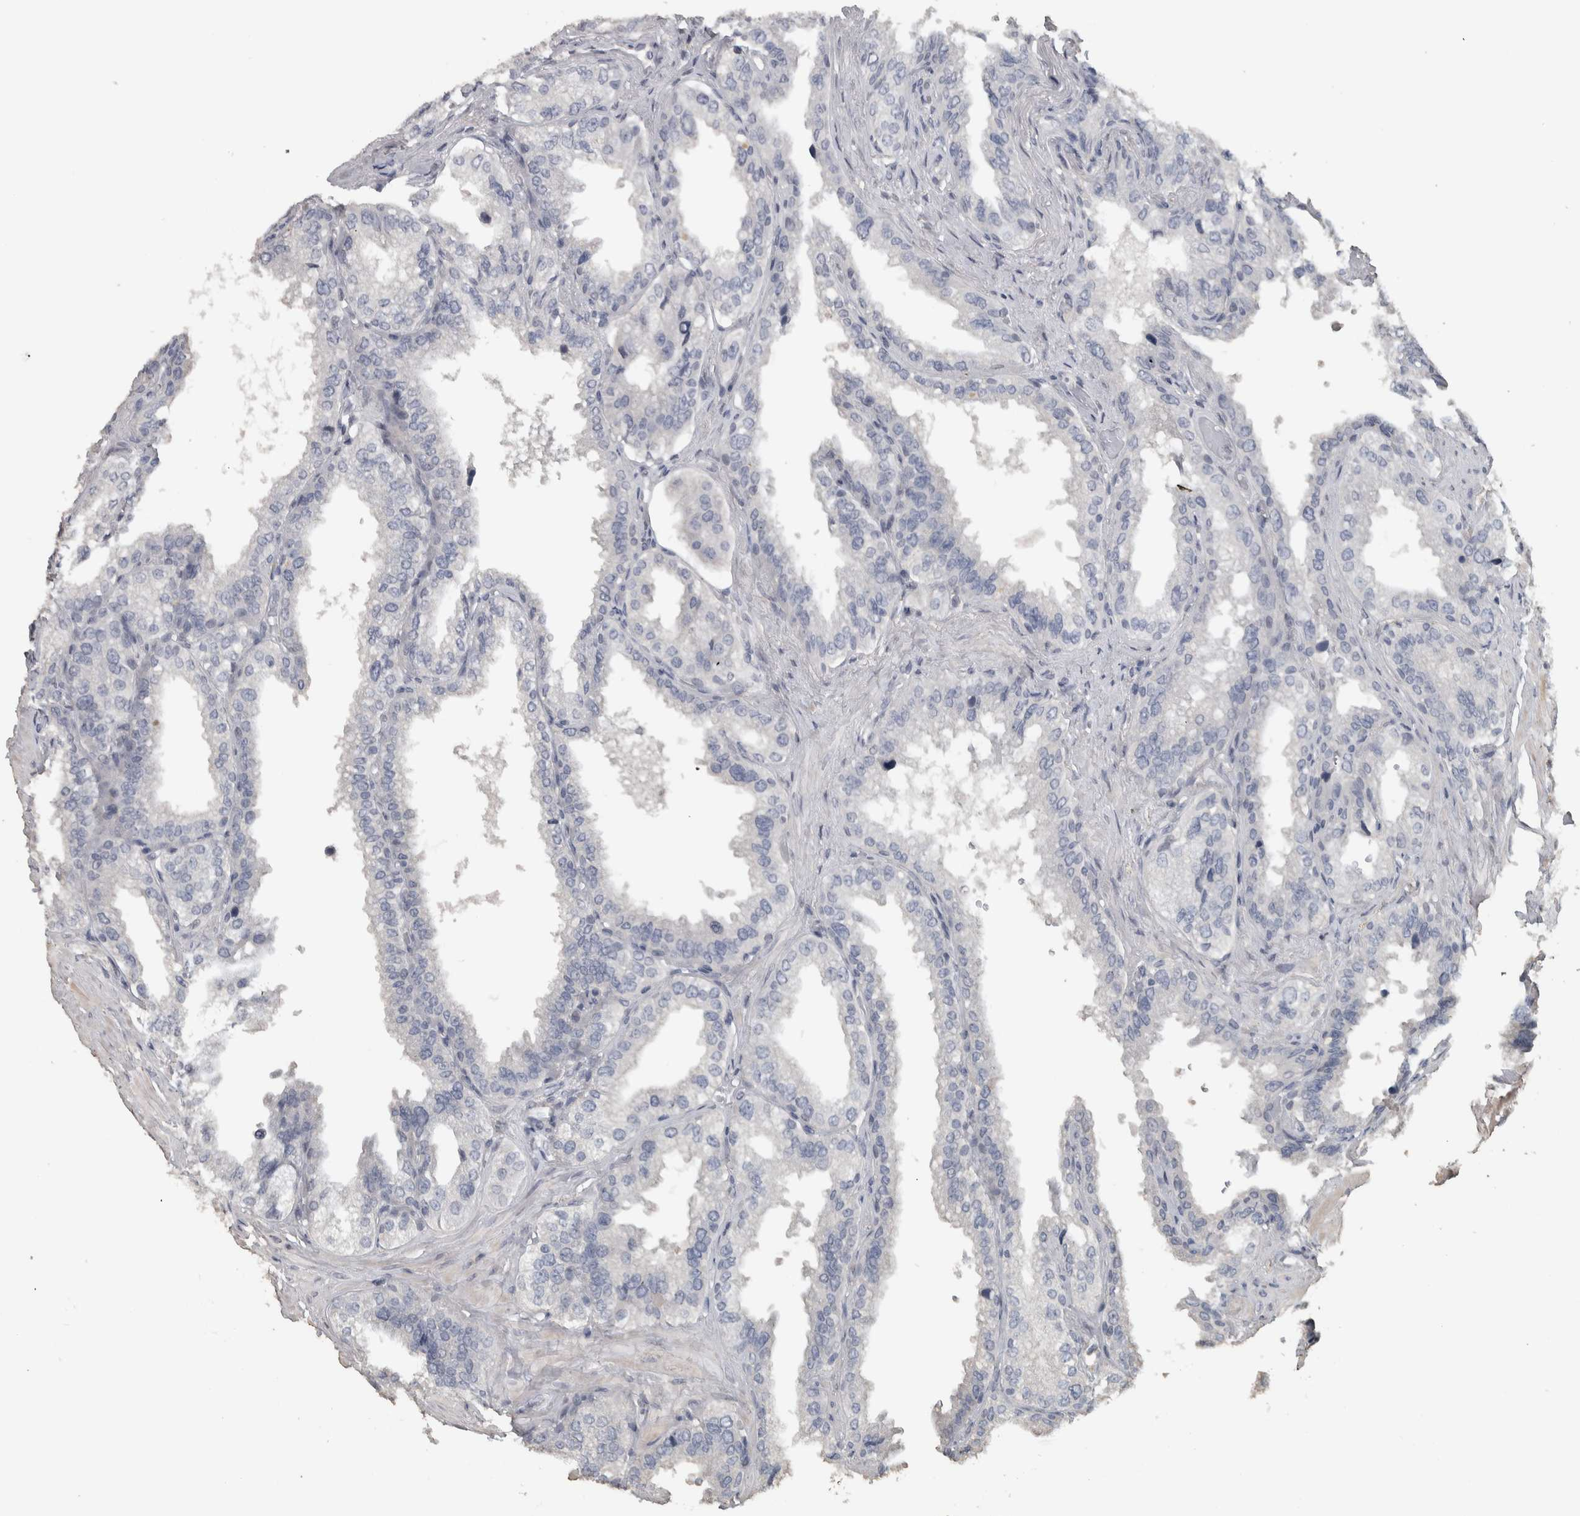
{"staining": {"intensity": "negative", "quantity": "none", "location": "none"}, "tissue": "seminal vesicle", "cell_type": "Glandular cells", "image_type": "normal", "snomed": [{"axis": "morphology", "description": "Normal tissue, NOS"}, {"axis": "topography", "description": "Seminal veicle"}], "caption": "High power microscopy histopathology image of an immunohistochemistry (IHC) micrograph of benign seminal vesicle, revealing no significant expression in glandular cells. Brightfield microscopy of immunohistochemistry (IHC) stained with DAB (3,3'-diaminobenzidine) (brown) and hematoxylin (blue), captured at high magnification.", "gene": "NECAB1", "patient": {"sex": "male", "age": 68}}